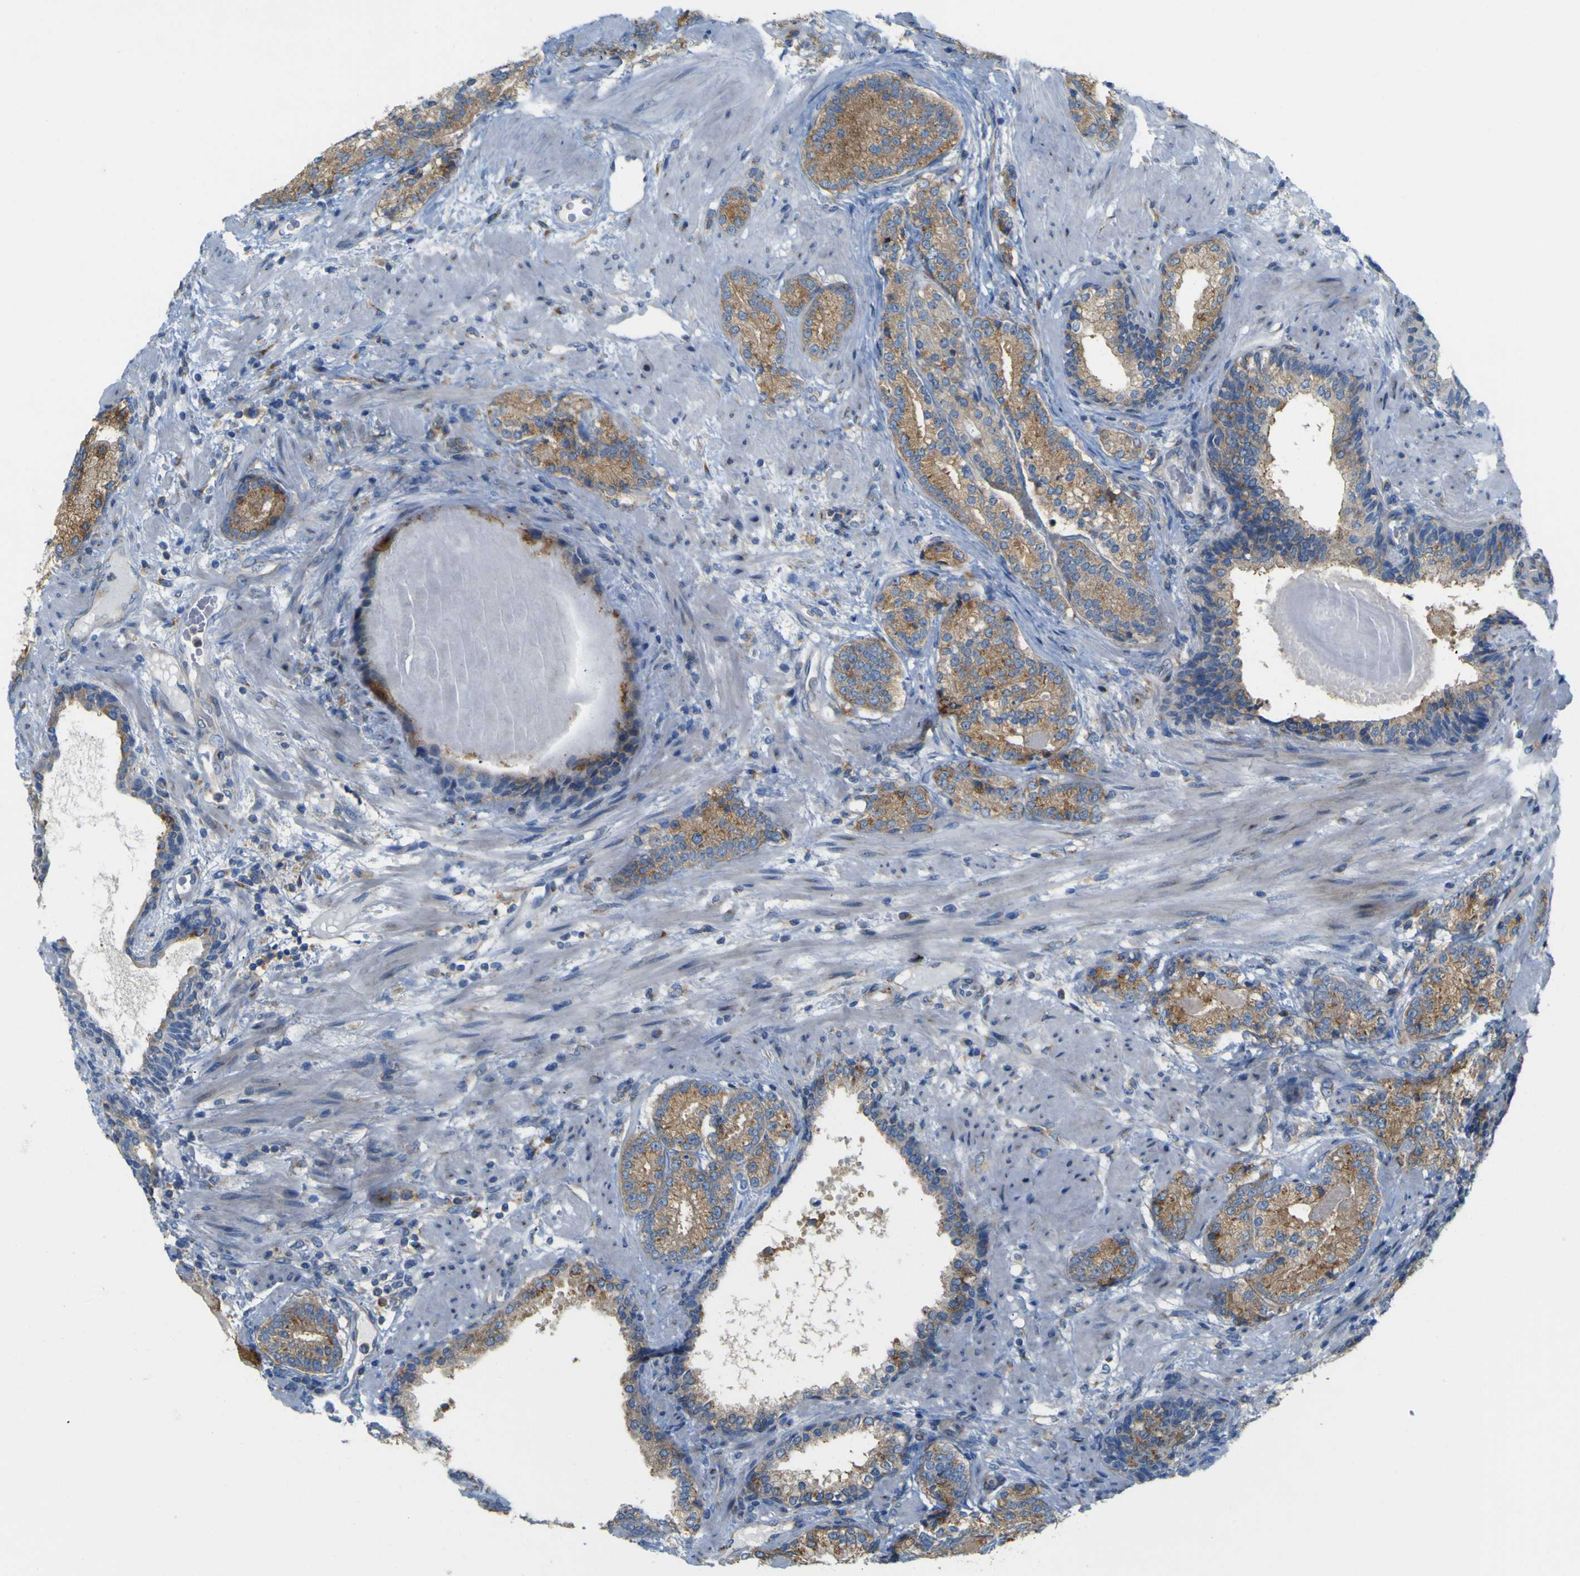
{"staining": {"intensity": "moderate", "quantity": ">75%", "location": "cytoplasmic/membranous"}, "tissue": "prostate cancer", "cell_type": "Tumor cells", "image_type": "cancer", "snomed": [{"axis": "morphology", "description": "Adenocarcinoma, High grade"}, {"axis": "topography", "description": "Prostate"}], "caption": "Protein analysis of prostate high-grade adenocarcinoma tissue demonstrates moderate cytoplasmic/membranous positivity in about >75% of tumor cells. The staining is performed using DAB (3,3'-diaminobenzidine) brown chromogen to label protein expression. The nuclei are counter-stained blue using hematoxylin.", "gene": "IGF2R", "patient": {"sex": "male", "age": 61}}